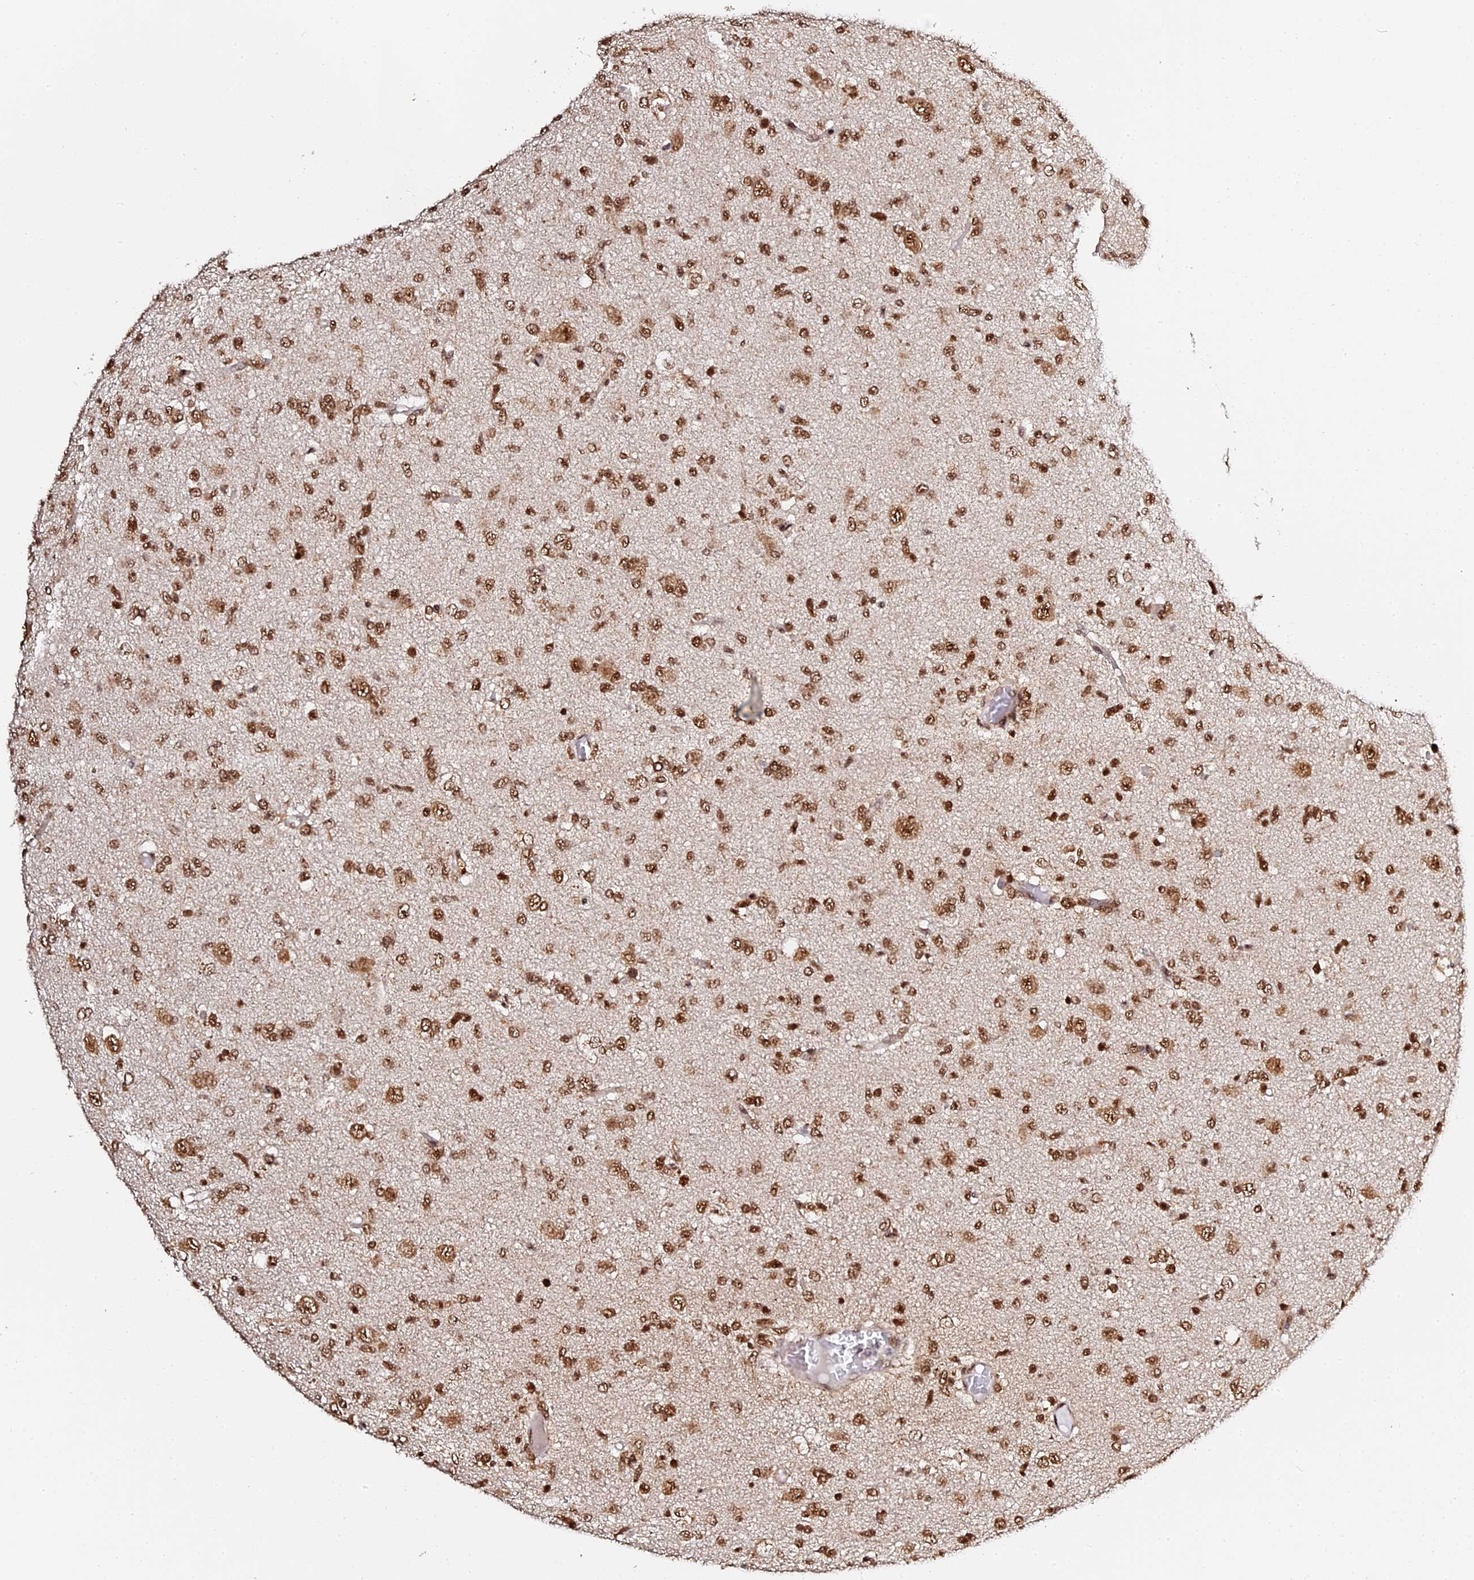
{"staining": {"intensity": "moderate", "quantity": ">75%", "location": "nuclear"}, "tissue": "glioma", "cell_type": "Tumor cells", "image_type": "cancer", "snomed": [{"axis": "morphology", "description": "Glioma, malignant, High grade"}, {"axis": "topography", "description": "Brain"}], "caption": "An image of human malignant glioma (high-grade) stained for a protein reveals moderate nuclear brown staining in tumor cells.", "gene": "MCRS1", "patient": {"sex": "female", "age": 59}}